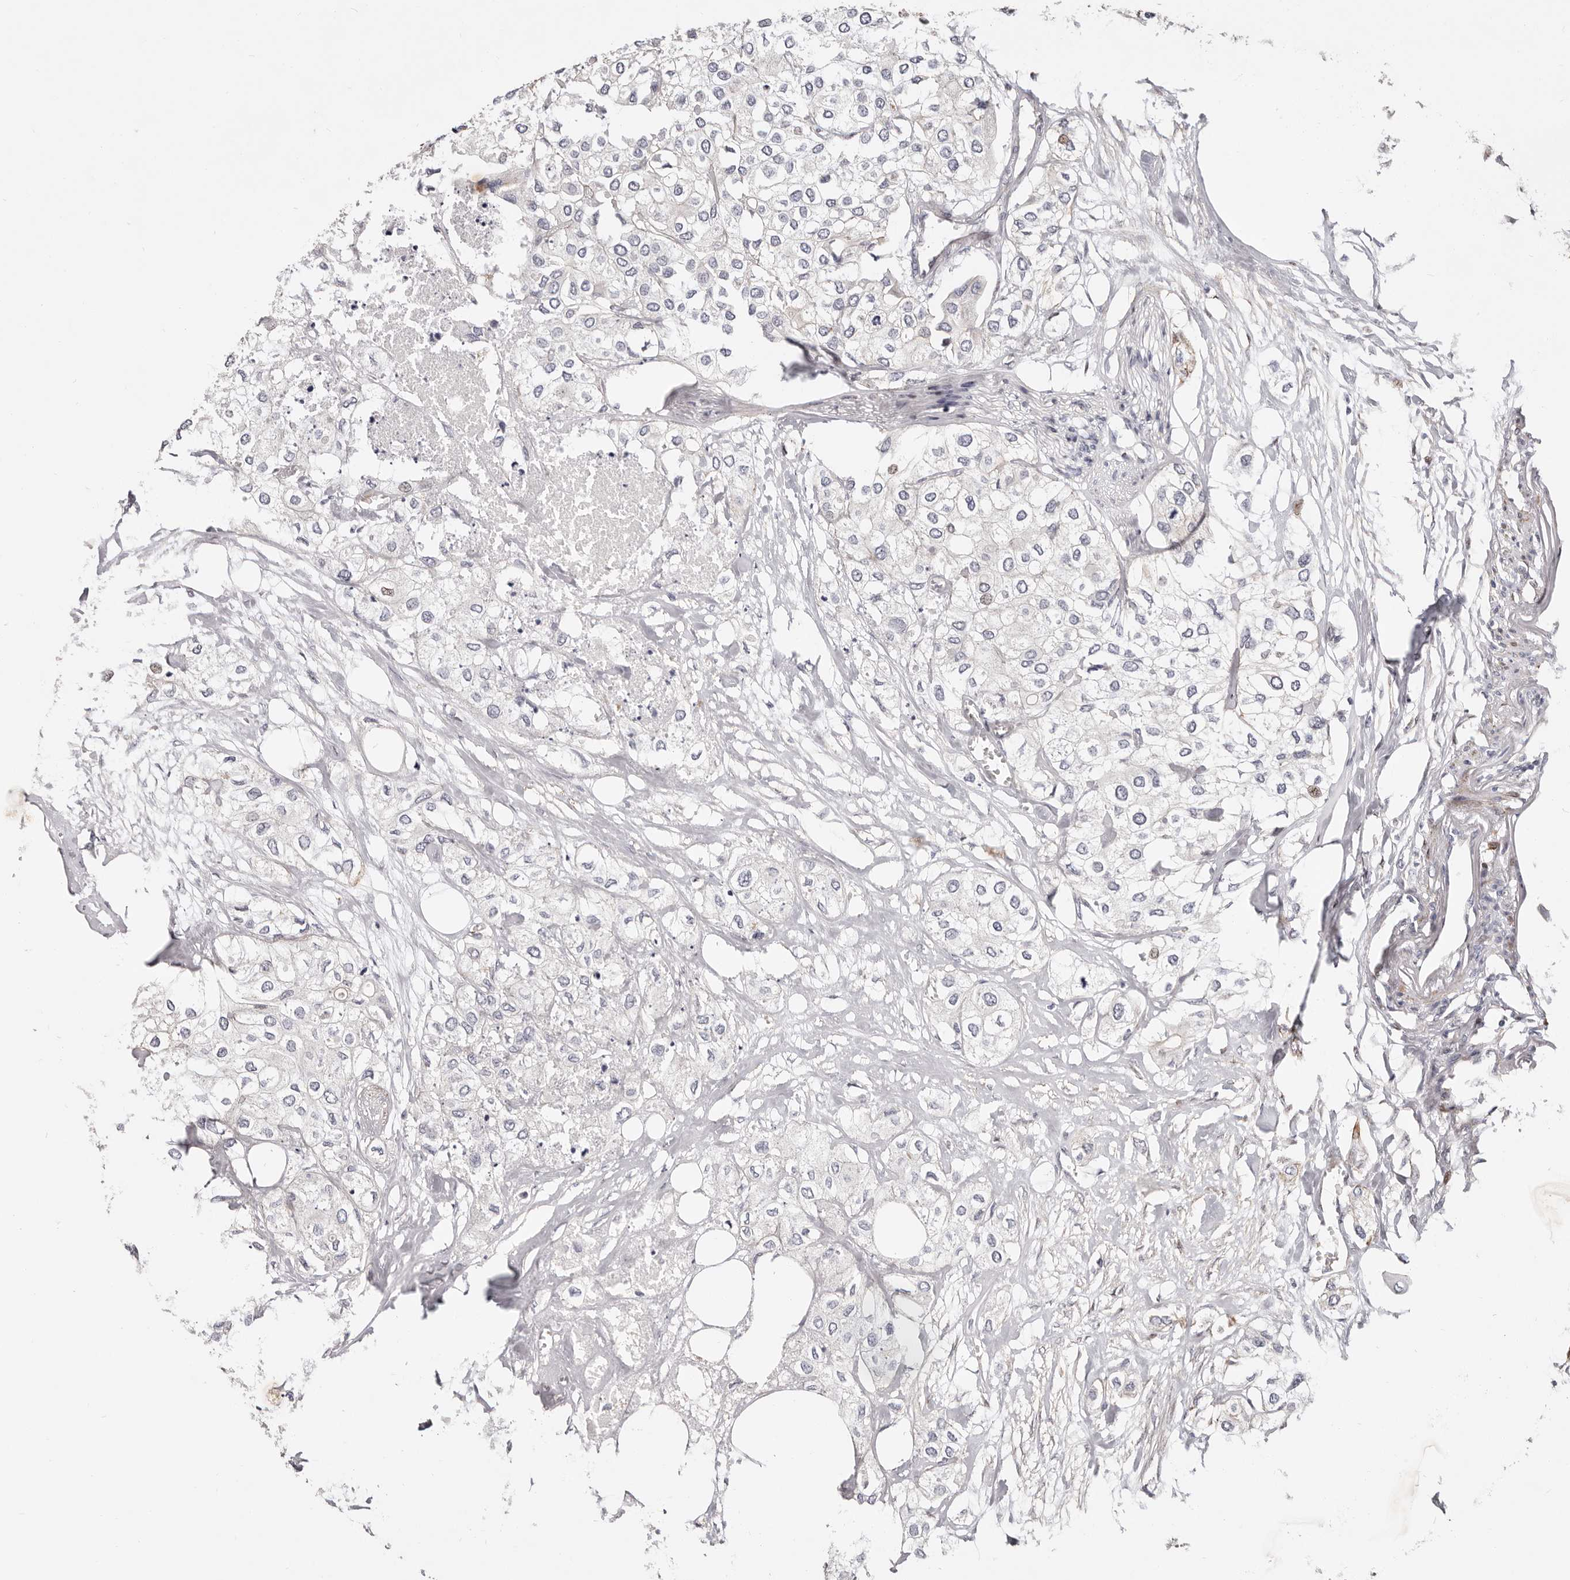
{"staining": {"intensity": "negative", "quantity": "none", "location": "none"}, "tissue": "urothelial cancer", "cell_type": "Tumor cells", "image_type": "cancer", "snomed": [{"axis": "morphology", "description": "Urothelial carcinoma, High grade"}, {"axis": "topography", "description": "Urinary bladder"}], "caption": "Tumor cells show no significant staining in urothelial carcinoma (high-grade). Nuclei are stained in blue.", "gene": "EPHX3", "patient": {"sex": "male", "age": 64}}